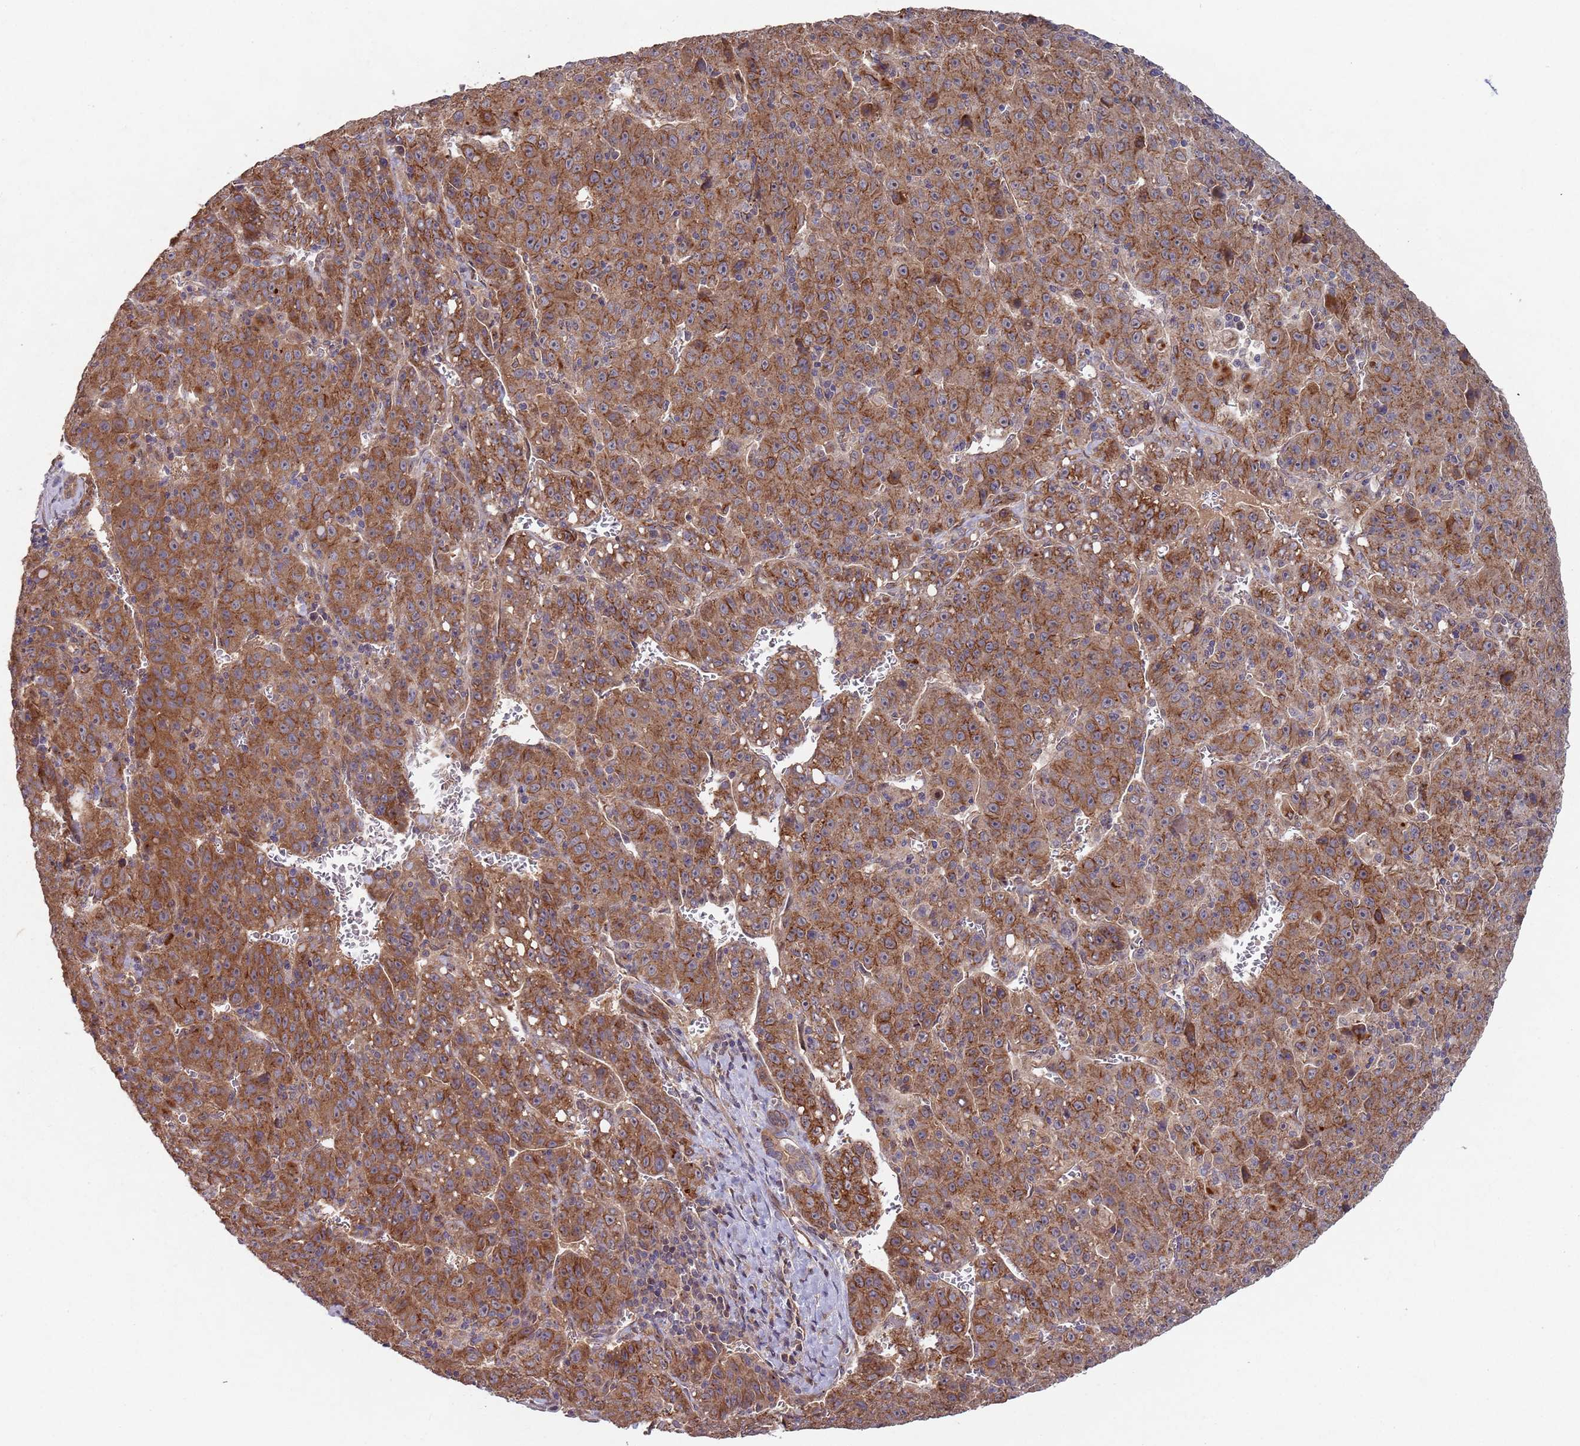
{"staining": {"intensity": "strong", "quantity": ">75%", "location": "cytoplasmic/membranous"}, "tissue": "liver cancer", "cell_type": "Tumor cells", "image_type": "cancer", "snomed": [{"axis": "morphology", "description": "Carcinoma, Hepatocellular, NOS"}, {"axis": "topography", "description": "Liver"}], "caption": "Brown immunohistochemical staining in human hepatocellular carcinoma (liver) exhibits strong cytoplasmic/membranous positivity in approximately >75% of tumor cells.", "gene": "KANSL1L", "patient": {"sex": "female", "age": 53}}